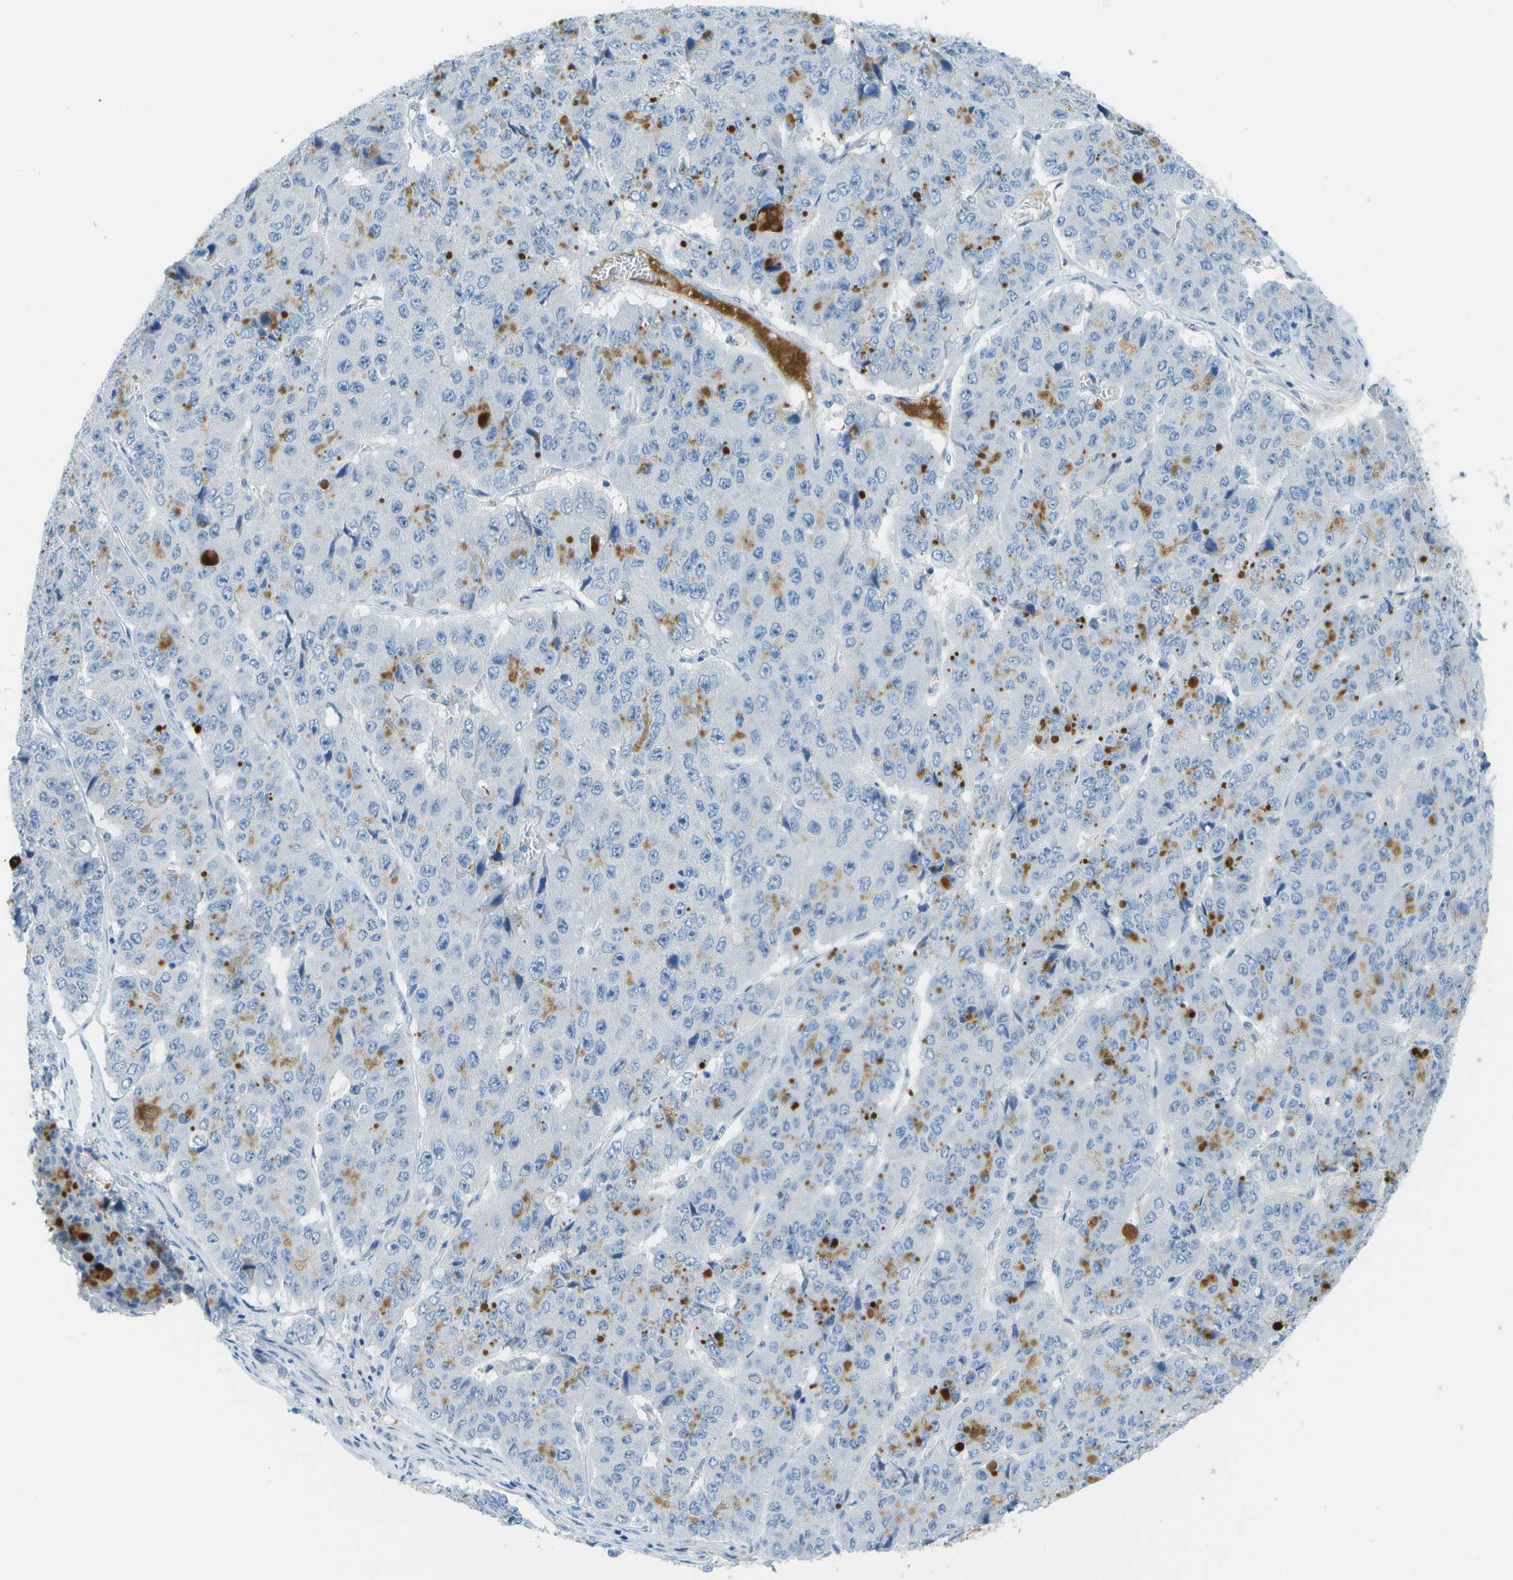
{"staining": {"intensity": "negative", "quantity": "none", "location": "none"}, "tissue": "pancreatic cancer", "cell_type": "Tumor cells", "image_type": "cancer", "snomed": [{"axis": "morphology", "description": "Adenocarcinoma, NOS"}, {"axis": "topography", "description": "Pancreas"}], "caption": "There is no significant expression in tumor cells of pancreatic adenocarcinoma. Nuclei are stained in blue.", "gene": "C1S", "patient": {"sex": "male", "age": 50}}